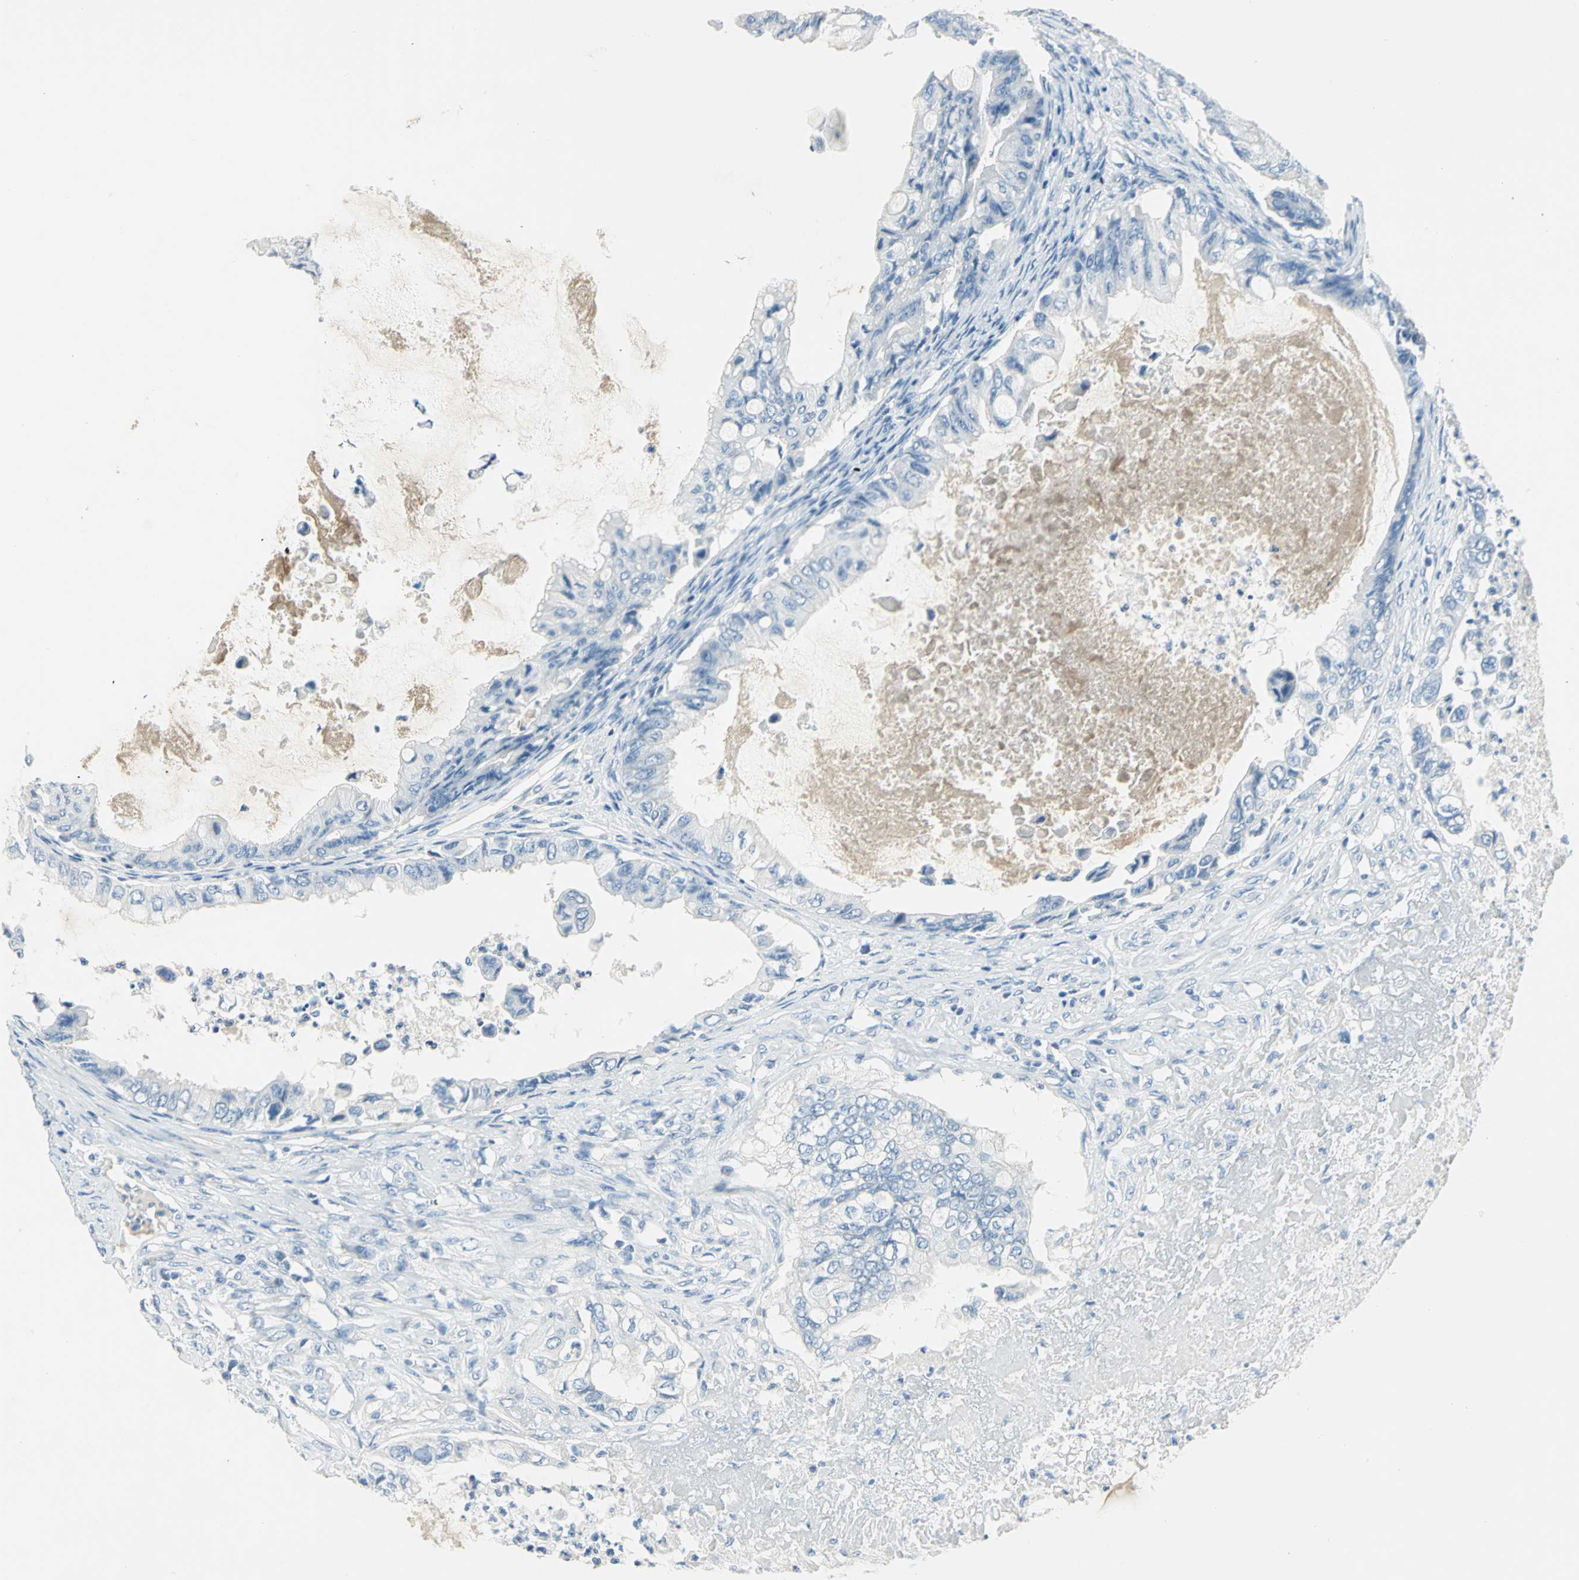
{"staining": {"intensity": "negative", "quantity": "none", "location": "none"}, "tissue": "ovarian cancer", "cell_type": "Tumor cells", "image_type": "cancer", "snomed": [{"axis": "morphology", "description": "Cystadenocarcinoma, mucinous, NOS"}, {"axis": "topography", "description": "Ovary"}], "caption": "Tumor cells show no significant expression in ovarian mucinous cystadenocarcinoma.", "gene": "UCHL1", "patient": {"sex": "female", "age": 80}}